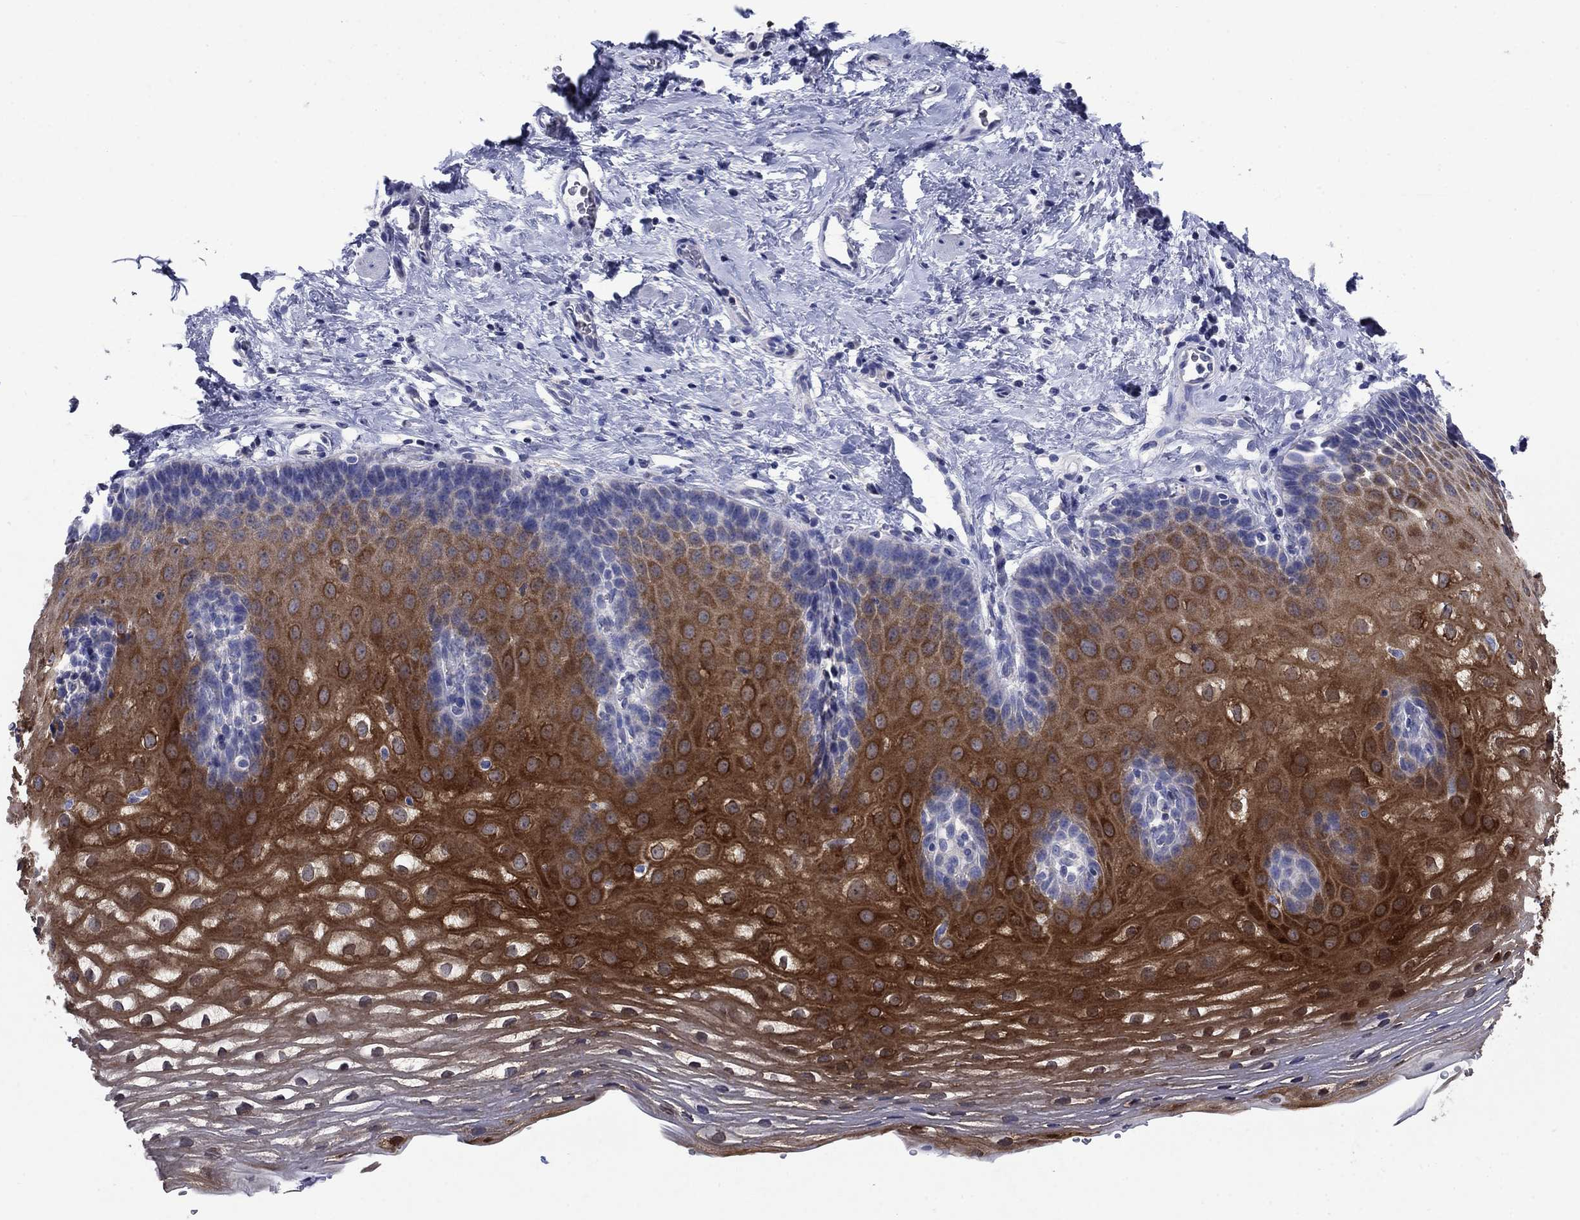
{"staining": {"intensity": "strong", "quantity": "25%-75%", "location": "cytoplasmic/membranous"}, "tissue": "esophagus", "cell_type": "Squamous epithelial cells", "image_type": "normal", "snomed": [{"axis": "morphology", "description": "Normal tissue, NOS"}, {"axis": "topography", "description": "Esophagus"}], "caption": "Immunohistochemistry (IHC) photomicrograph of benign esophagus stained for a protein (brown), which exhibits high levels of strong cytoplasmic/membranous staining in about 25%-75% of squamous epithelial cells.", "gene": "SULT2B1", "patient": {"sex": "male", "age": 64}}